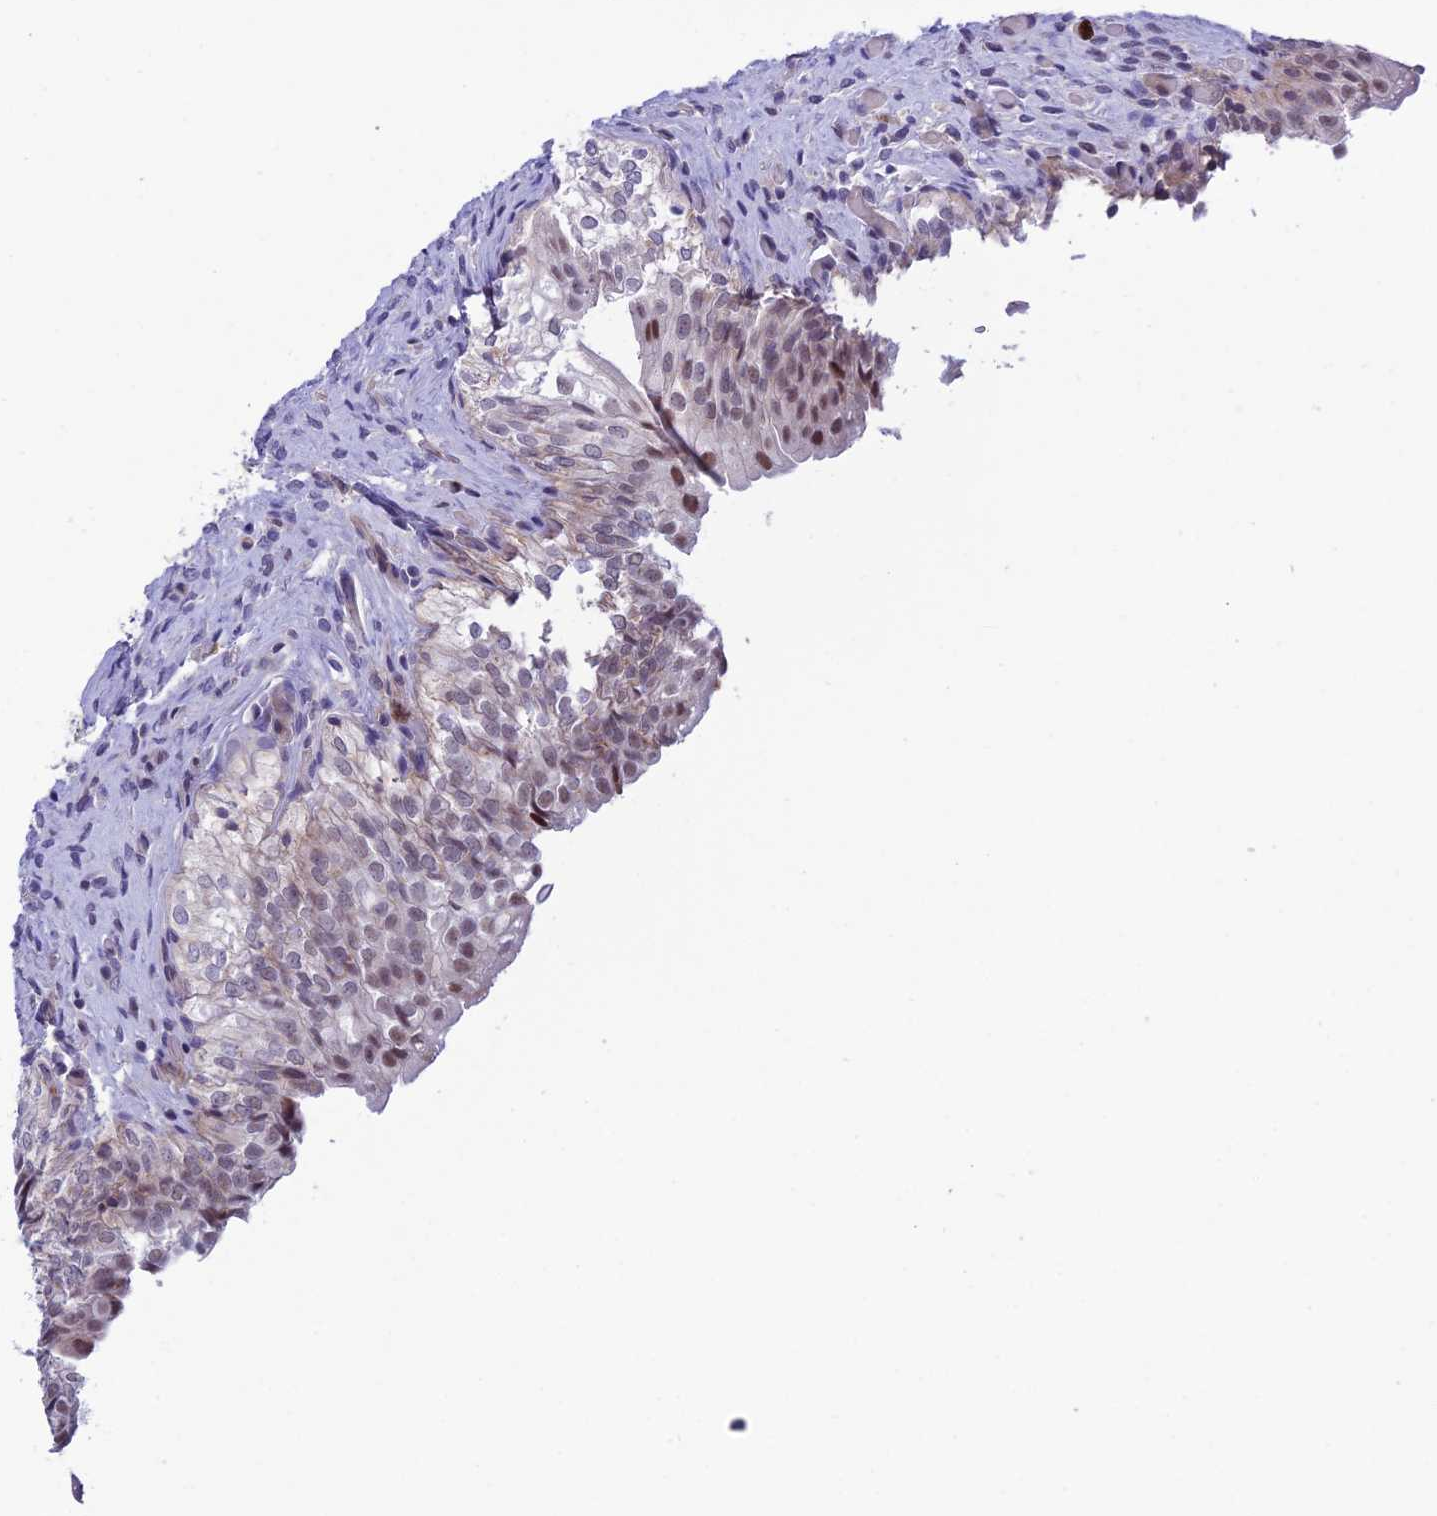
{"staining": {"intensity": "moderate", "quantity": "<25%", "location": "nuclear"}, "tissue": "urinary bladder", "cell_type": "Urothelial cells", "image_type": "normal", "snomed": [{"axis": "morphology", "description": "Normal tissue, NOS"}, {"axis": "topography", "description": "Urinary bladder"}], "caption": "About <25% of urothelial cells in unremarkable urinary bladder exhibit moderate nuclear protein expression as visualized by brown immunohistochemical staining.", "gene": "COL6A6", "patient": {"sex": "male", "age": 55}}